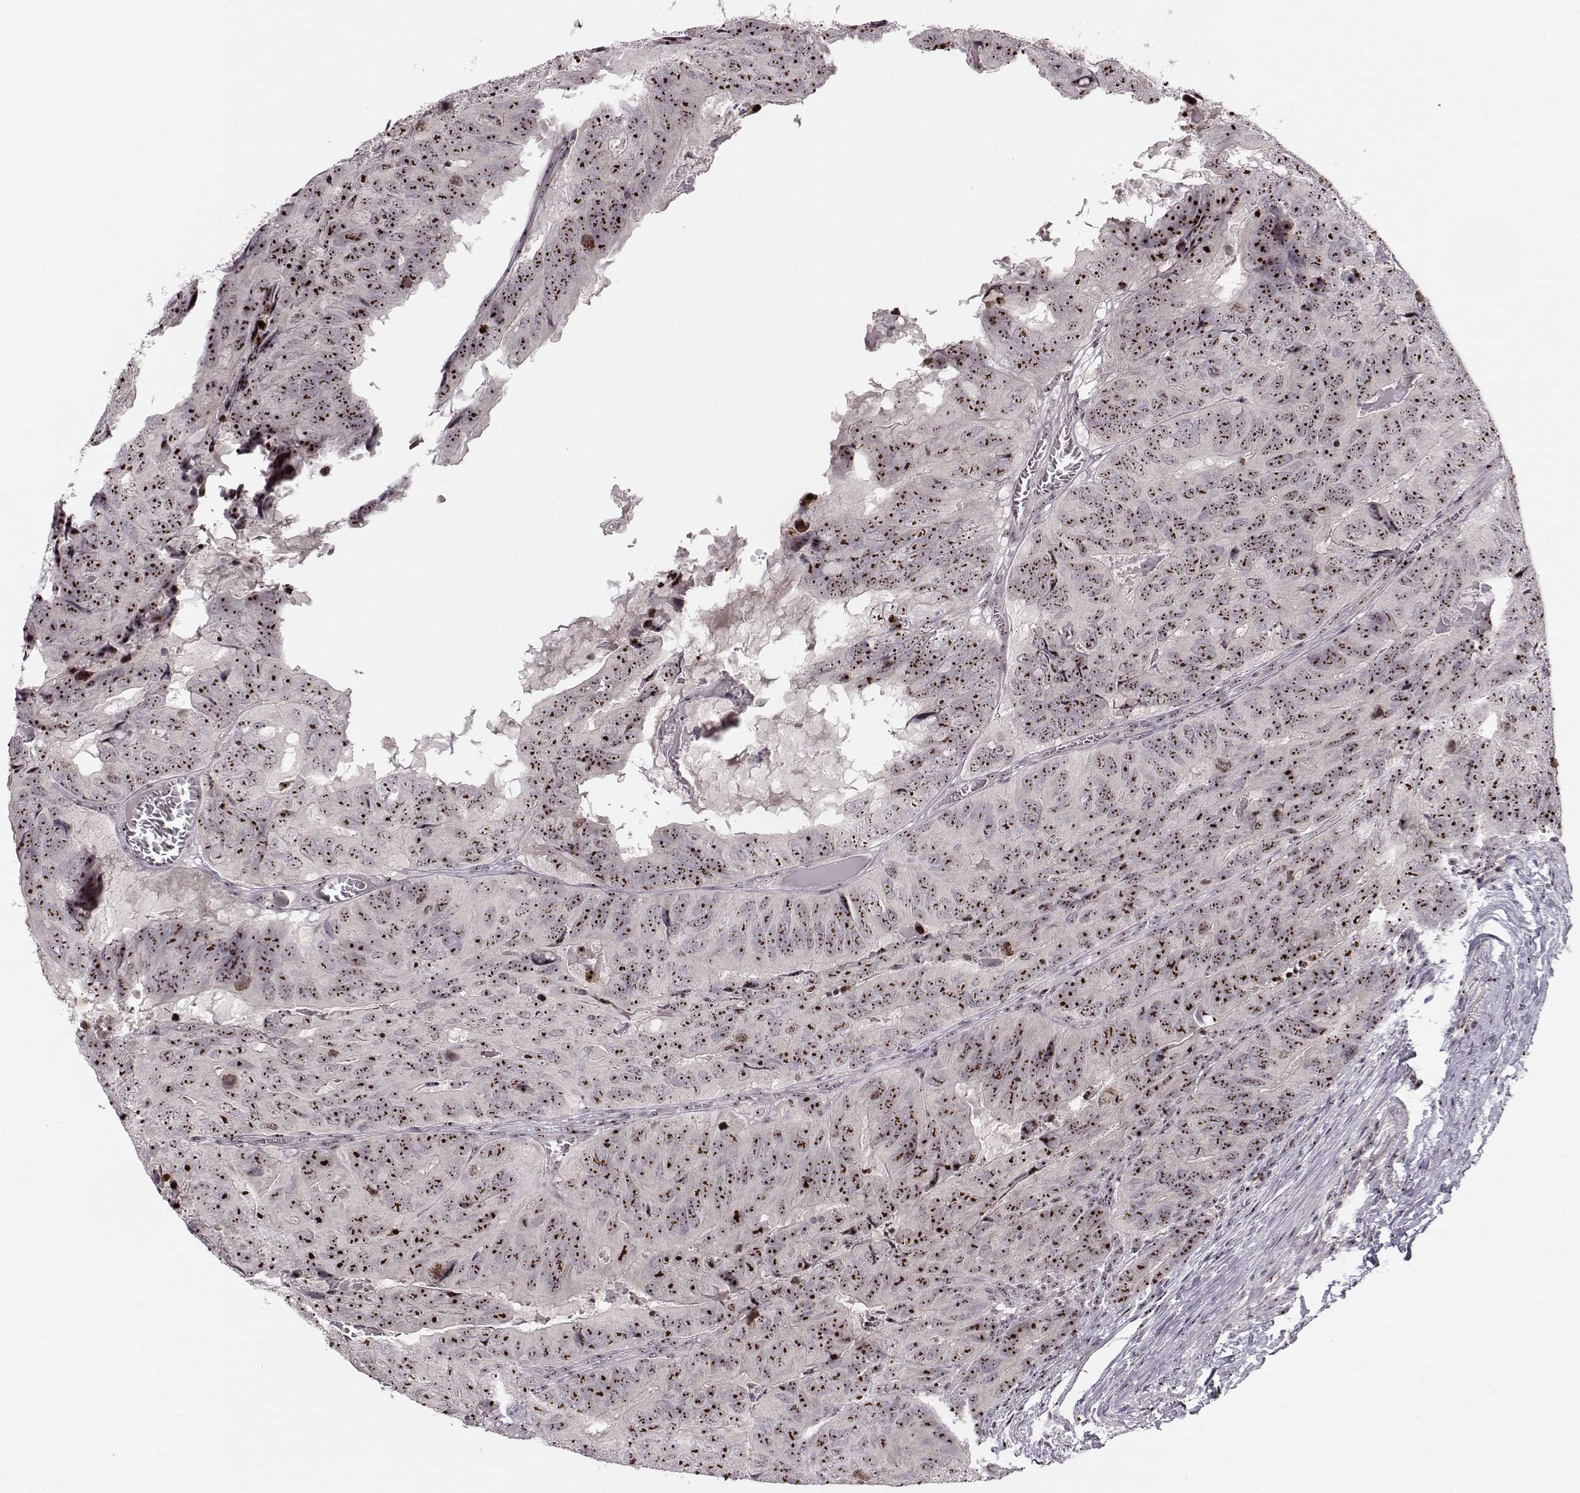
{"staining": {"intensity": "moderate", "quantity": ">75%", "location": "nuclear"}, "tissue": "colorectal cancer", "cell_type": "Tumor cells", "image_type": "cancer", "snomed": [{"axis": "morphology", "description": "Adenocarcinoma, NOS"}, {"axis": "topography", "description": "Colon"}], "caption": "DAB immunohistochemical staining of colorectal adenocarcinoma reveals moderate nuclear protein positivity in approximately >75% of tumor cells.", "gene": "NOP56", "patient": {"sex": "male", "age": 79}}